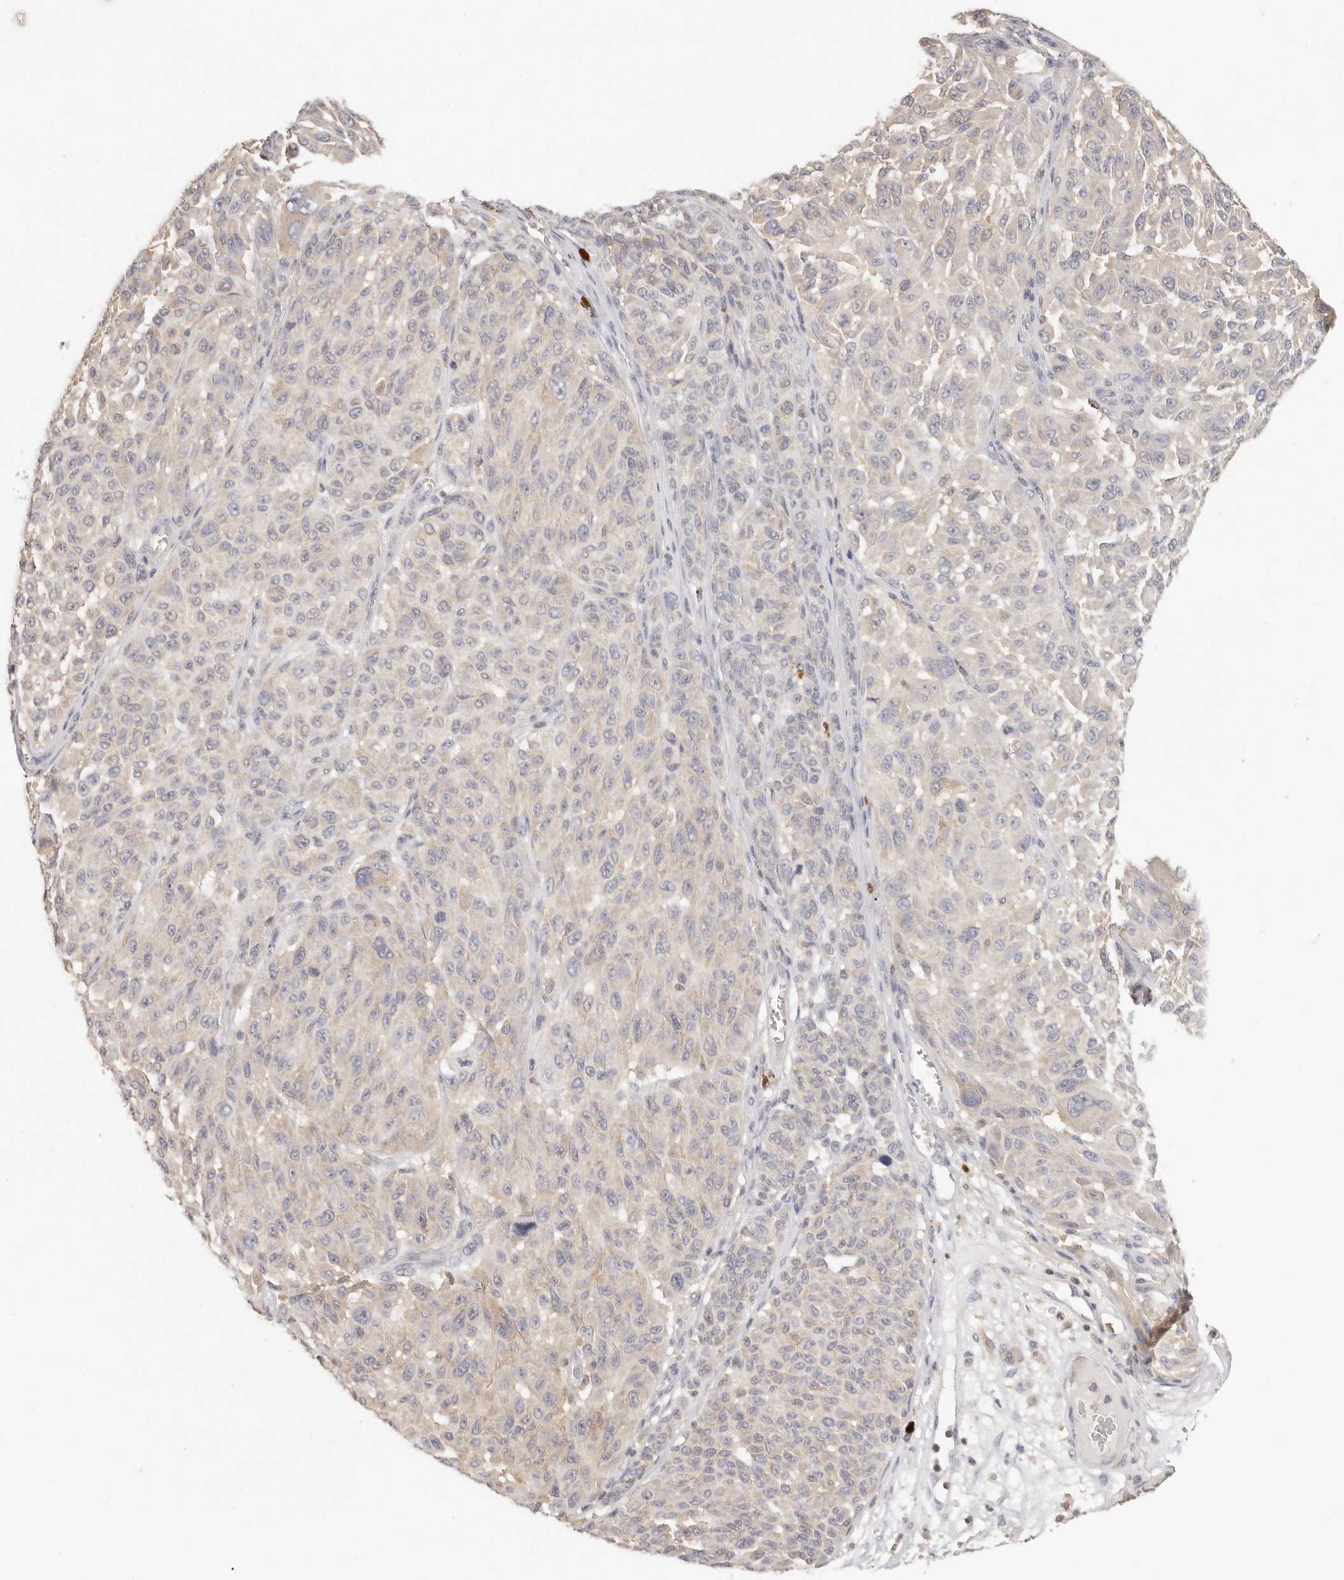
{"staining": {"intensity": "weak", "quantity": "<25%", "location": "cytoplasmic/membranous"}, "tissue": "melanoma", "cell_type": "Tumor cells", "image_type": "cancer", "snomed": [{"axis": "morphology", "description": "Malignant melanoma, NOS"}, {"axis": "topography", "description": "Skin"}], "caption": "Tumor cells show no significant positivity in melanoma.", "gene": "CSK", "patient": {"sex": "male", "age": 83}}